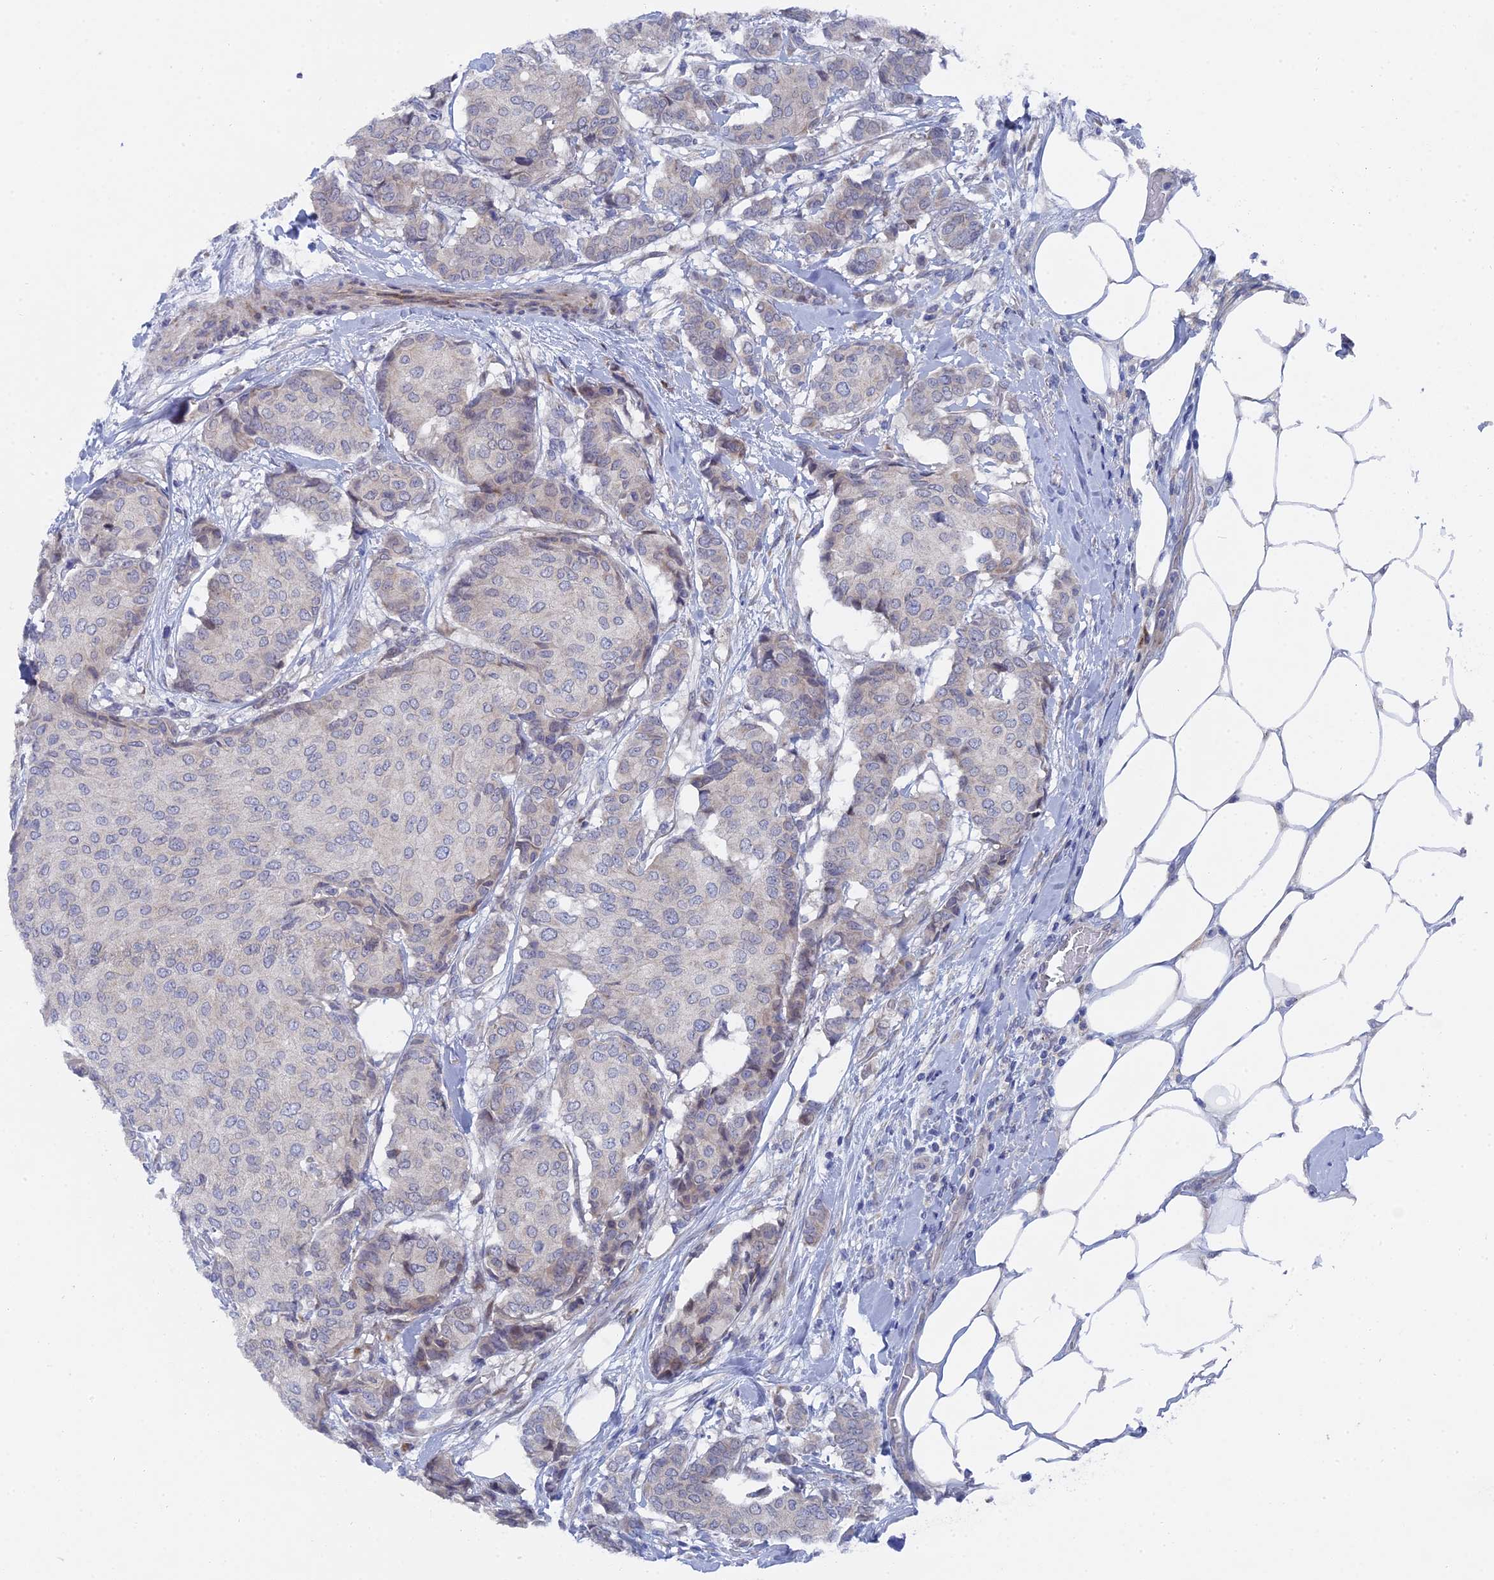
{"staining": {"intensity": "negative", "quantity": "none", "location": "none"}, "tissue": "breast cancer", "cell_type": "Tumor cells", "image_type": "cancer", "snomed": [{"axis": "morphology", "description": "Duct carcinoma"}, {"axis": "topography", "description": "Breast"}], "caption": "IHC of human breast cancer displays no staining in tumor cells.", "gene": "TMEM161A", "patient": {"sex": "female", "age": 75}}